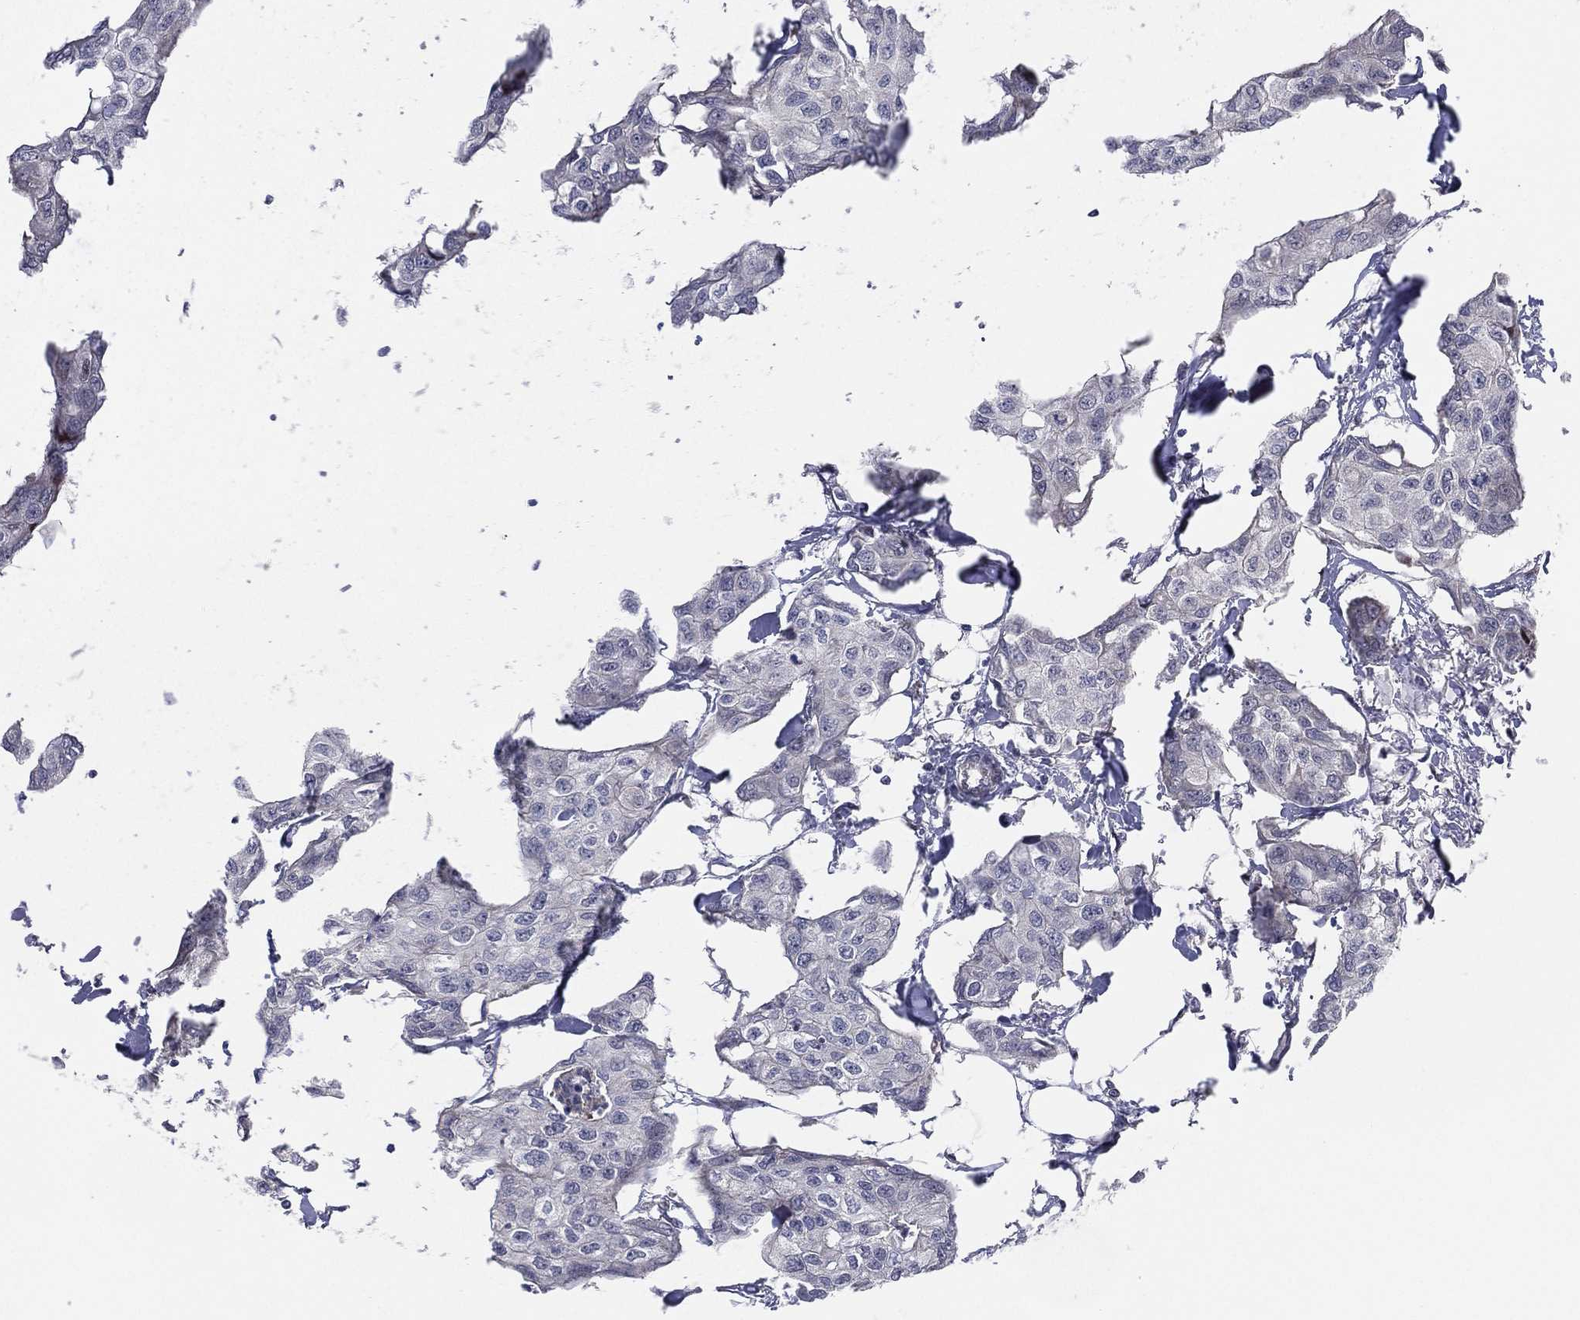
{"staining": {"intensity": "negative", "quantity": "none", "location": "none"}, "tissue": "breast cancer", "cell_type": "Tumor cells", "image_type": "cancer", "snomed": [{"axis": "morphology", "description": "Duct carcinoma"}, {"axis": "topography", "description": "Breast"}], "caption": "This is a micrograph of immunohistochemistry staining of infiltrating ductal carcinoma (breast), which shows no staining in tumor cells.", "gene": "UTP14A", "patient": {"sex": "female", "age": 80}}